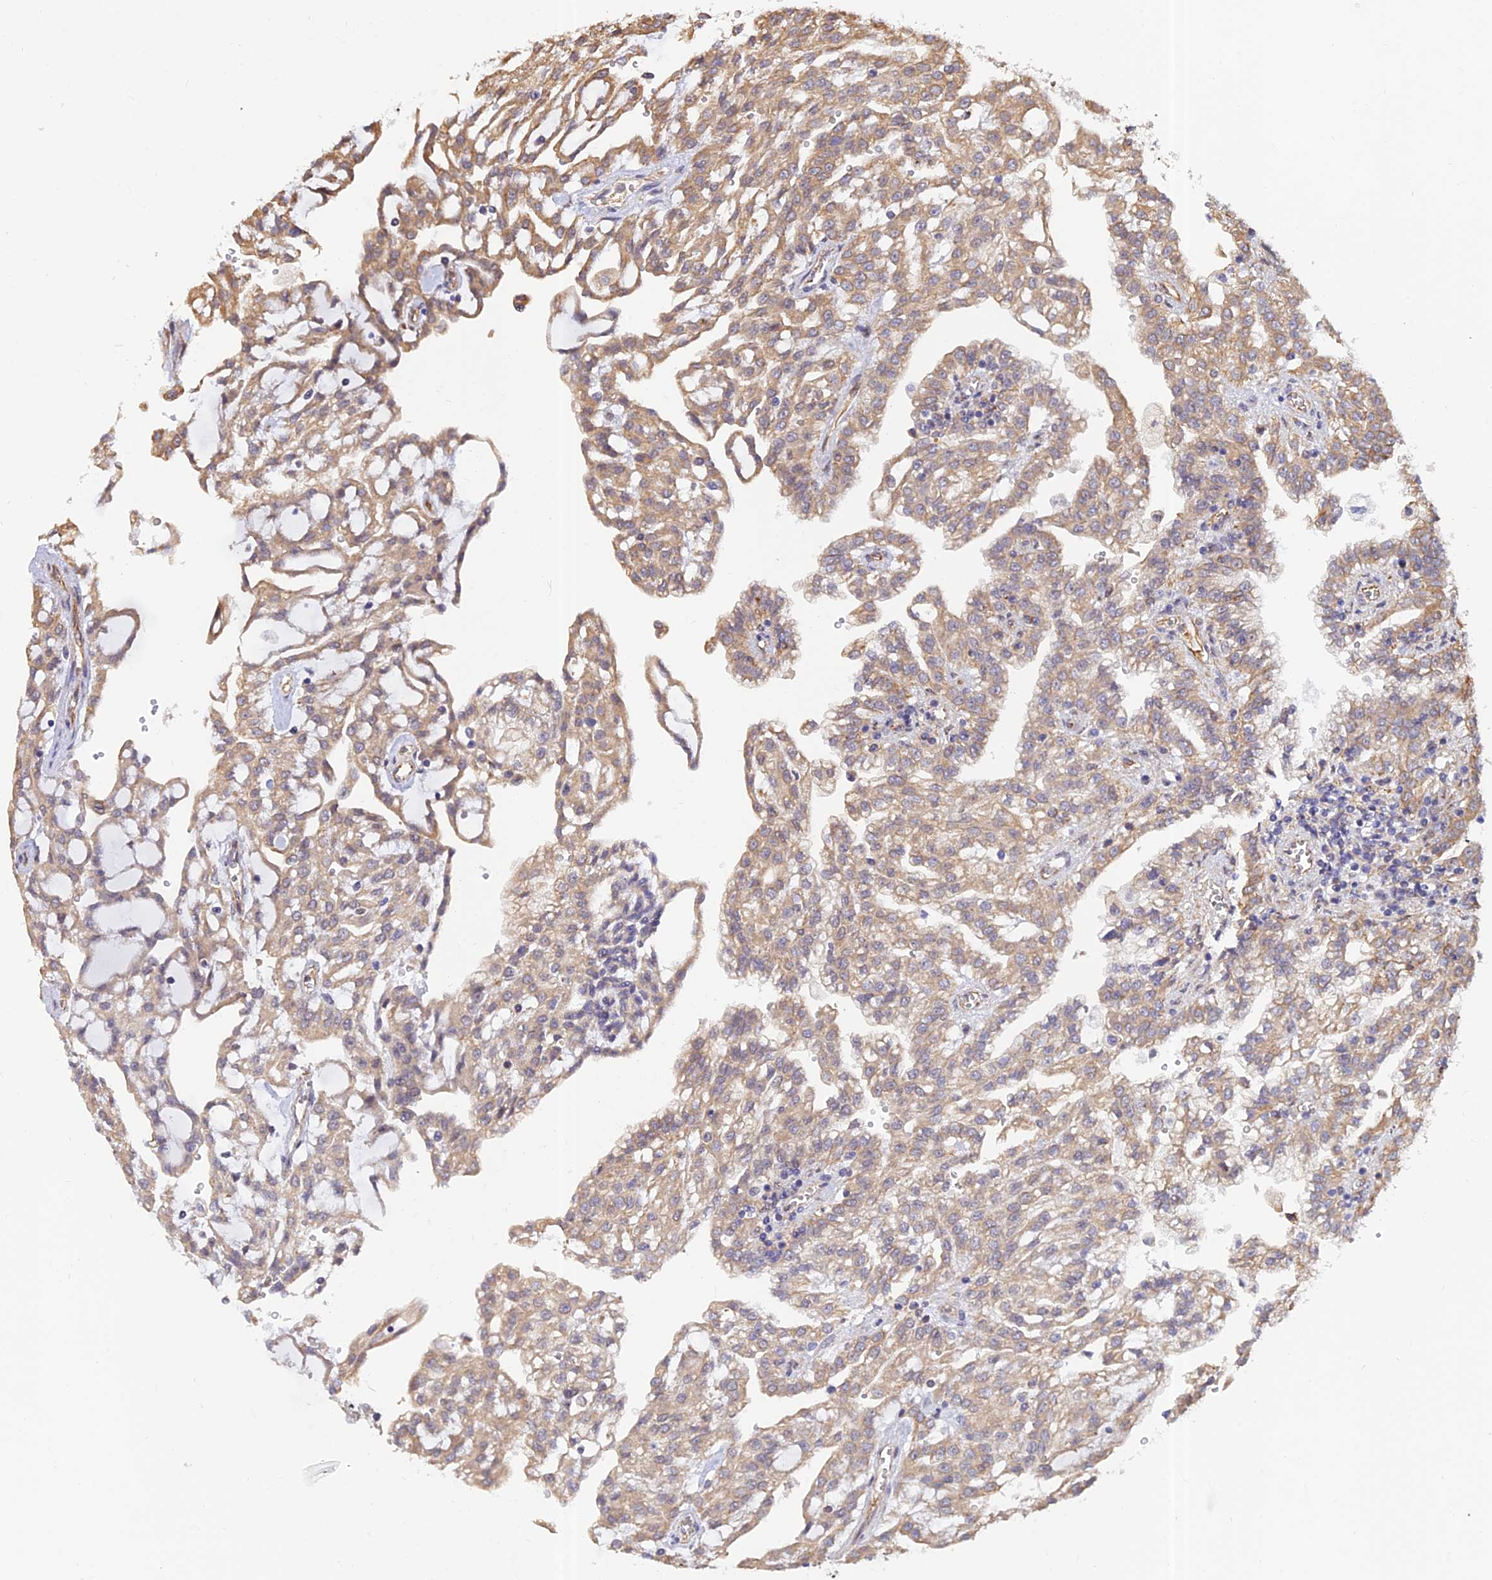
{"staining": {"intensity": "moderate", "quantity": ">75%", "location": "cytoplasmic/membranous"}, "tissue": "renal cancer", "cell_type": "Tumor cells", "image_type": "cancer", "snomed": [{"axis": "morphology", "description": "Adenocarcinoma, NOS"}, {"axis": "topography", "description": "Kidney"}], "caption": "Approximately >75% of tumor cells in human renal cancer (adenocarcinoma) display moderate cytoplasmic/membranous protein positivity as visualized by brown immunohistochemical staining.", "gene": "PAGR1", "patient": {"sex": "male", "age": 63}}